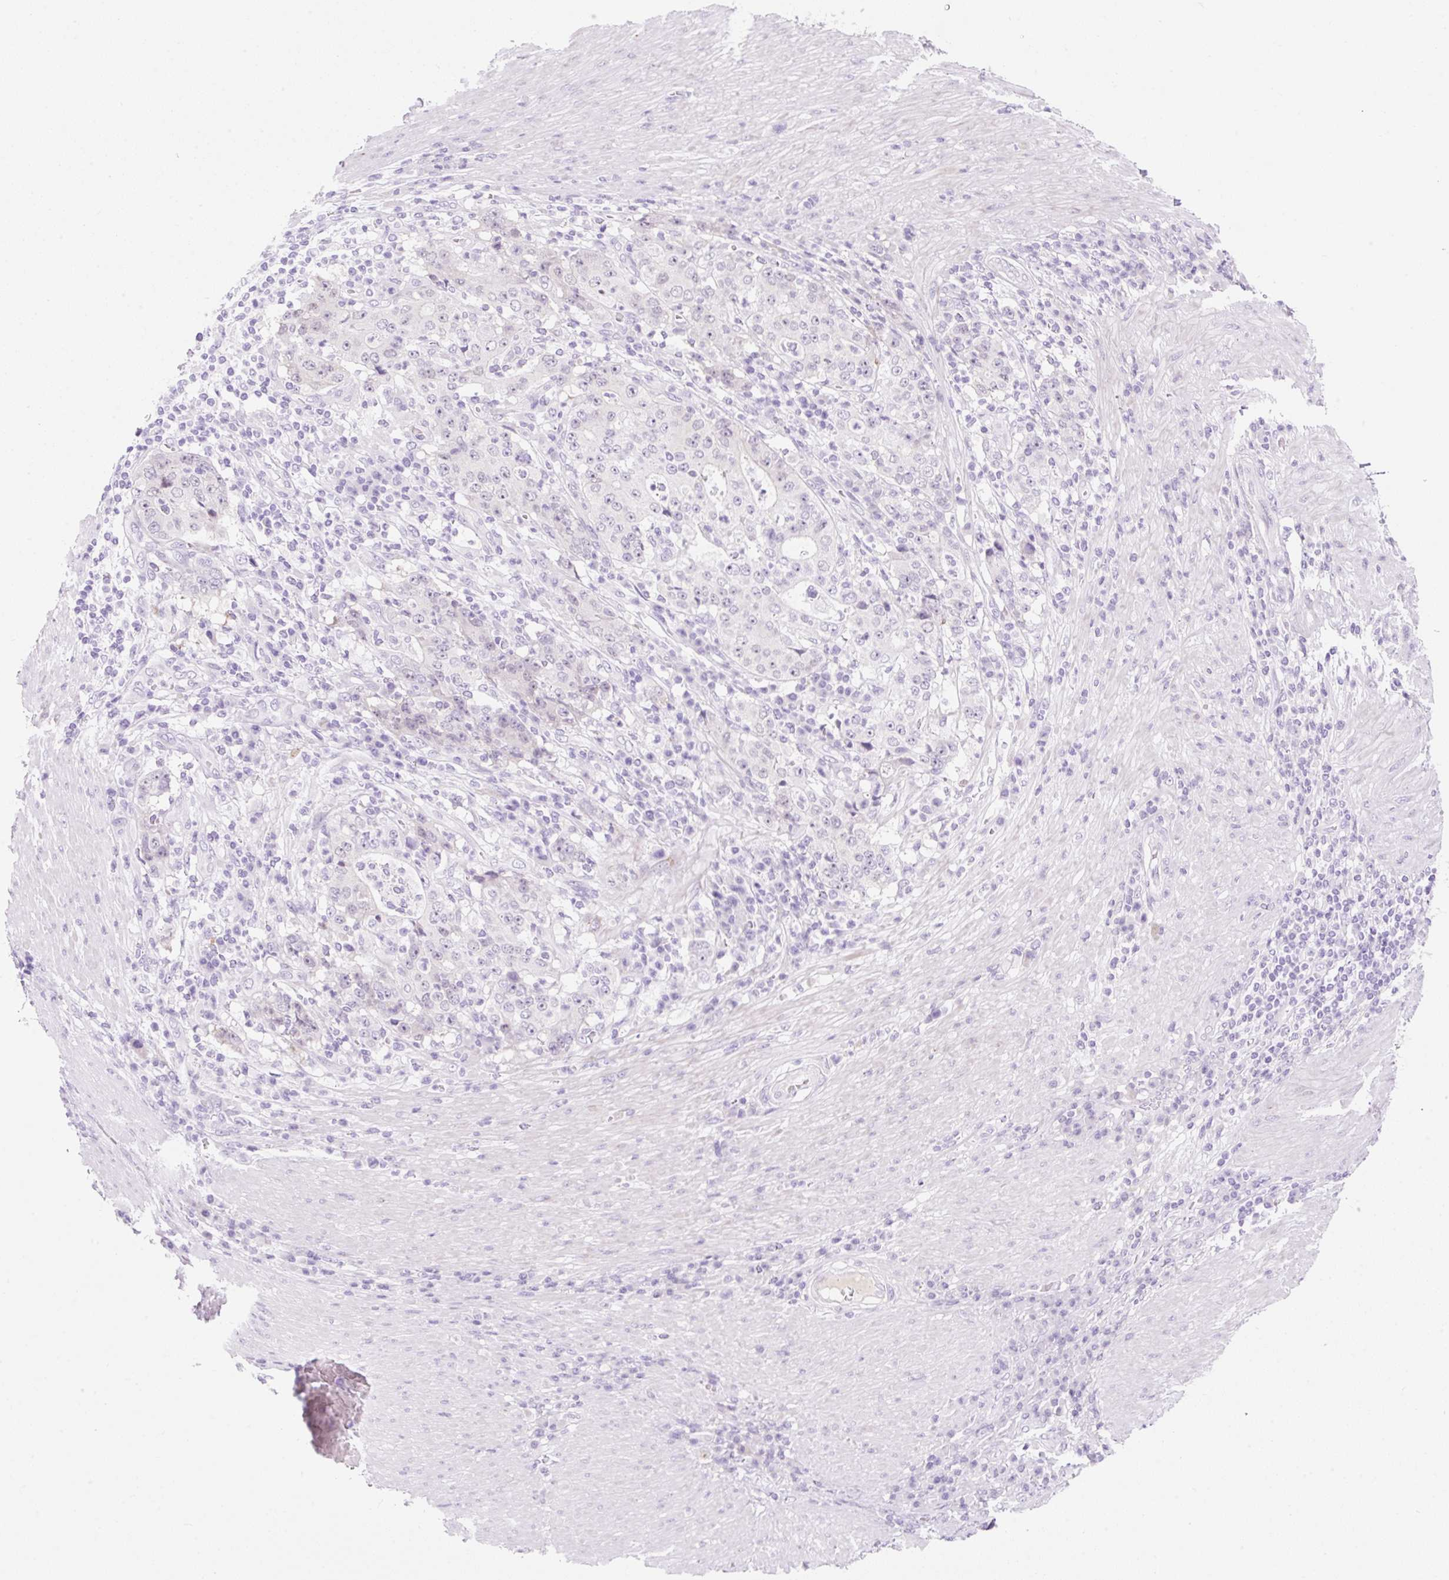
{"staining": {"intensity": "negative", "quantity": "none", "location": "none"}, "tissue": "stomach cancer", "cell_type": "Tumor cells", "image_type": "cancer", "snomed": [{"axis": "morphology", "description": "Normal tissue, NOS"}, {"axis": "morphology", "description": "Adenocarcinoma, NOS"}, {"axis": "topography", "description": "Stomach, upper"}, {"axis": "topography", "description": "Stomach"}], "caption": "Stomach adenocarcinoma was stained to show a protein in brown. There is no significant staining in tumor cells. The staining was performed using DAB to visualize the protein expression in brown, while the nuclei were stained in blue with hematoxylin (Magnification: 20x).", "gene": "ZNF121", "patient": {"sex": "male", "age": 59}}